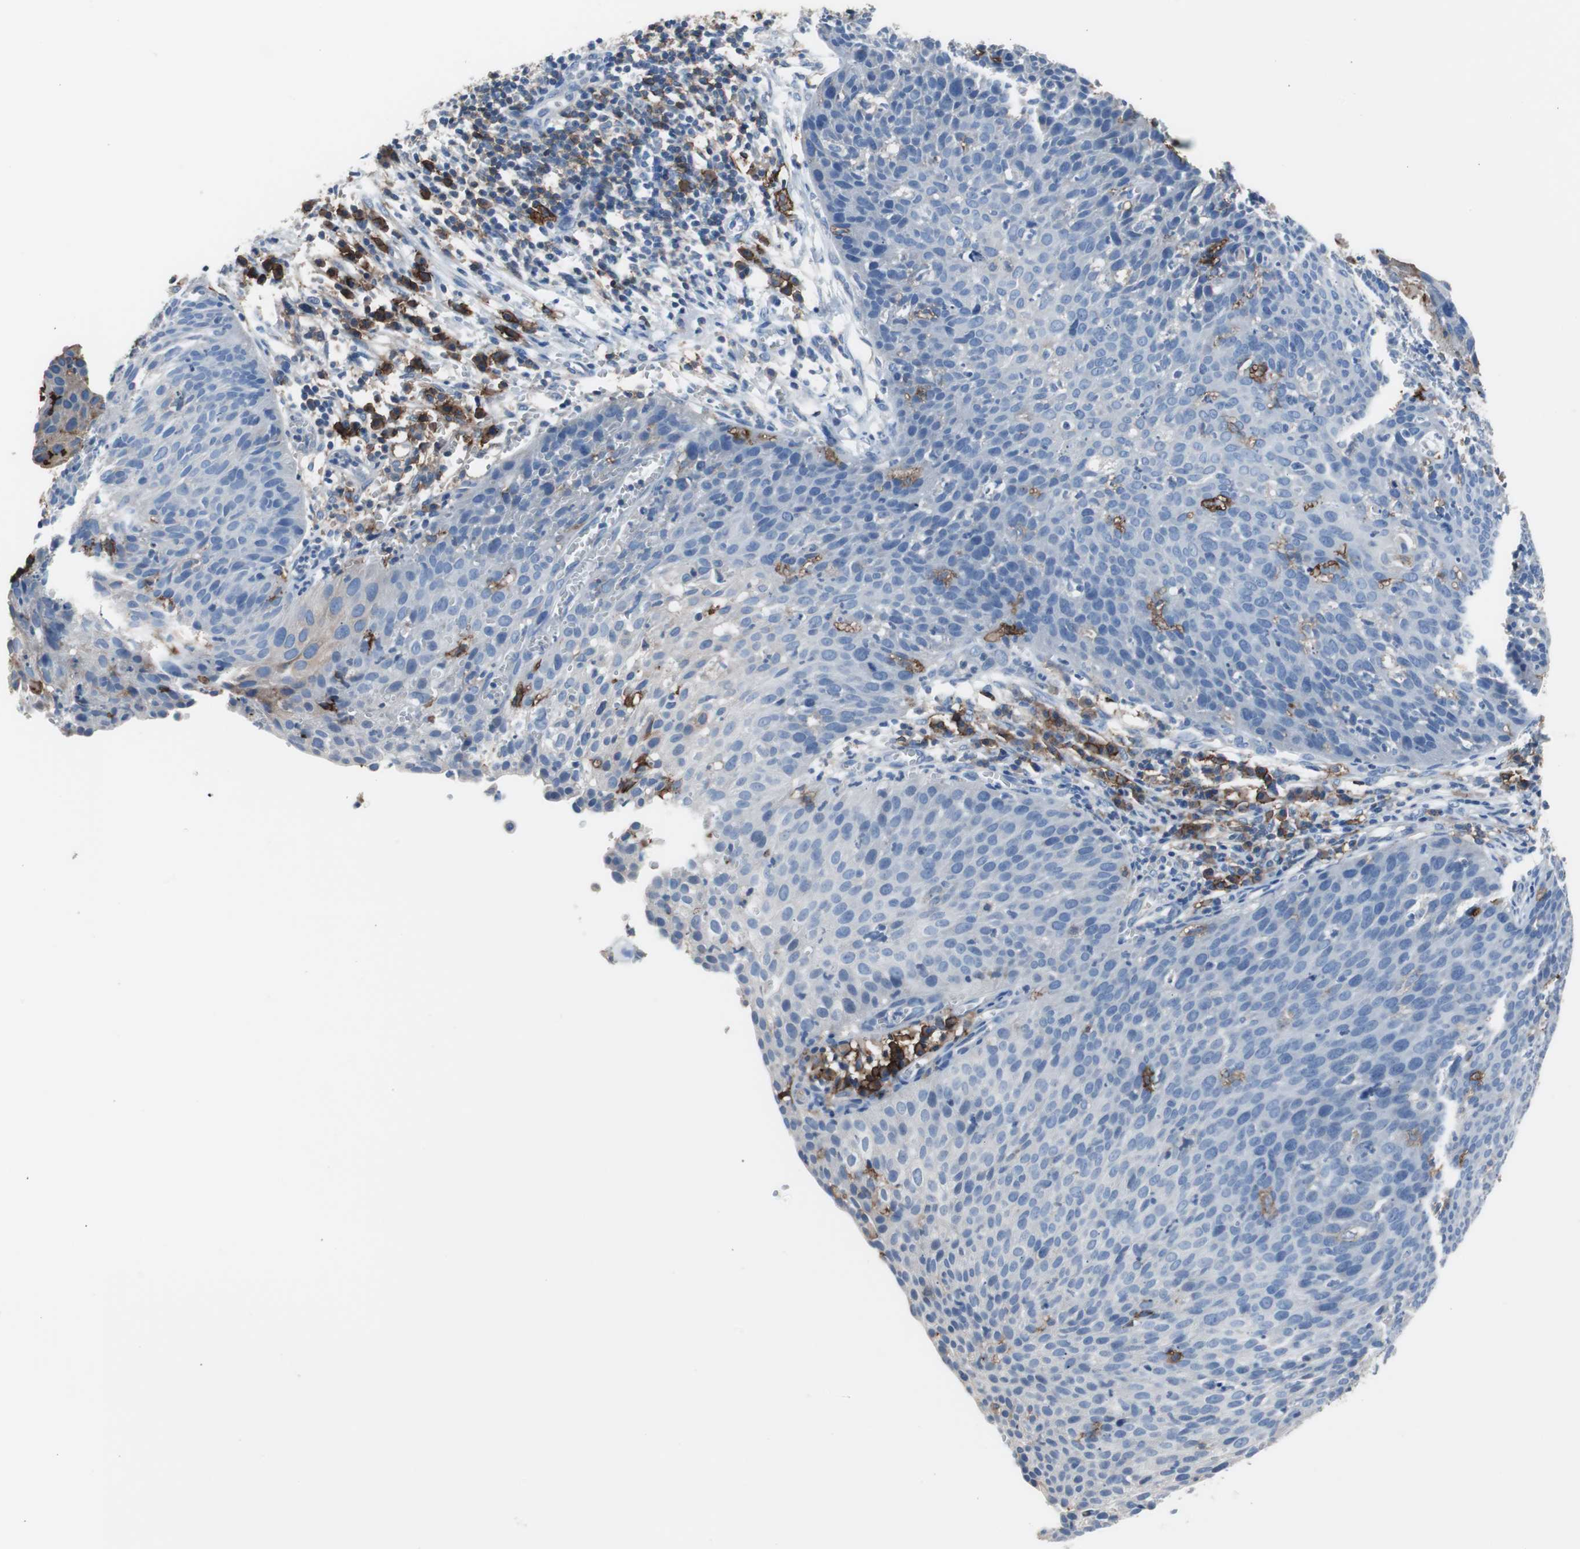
{"staining": {"intensity": "negative", "quantity": "none", "location": "none"}, "tissue": "cervical cancer", "cell_type": "Tumor cells", "image_type": "cancer", "snomed": [{"axis": "morphology", "description": "Squamous cell carcinoma, NOS"}, {"axis": "topography", "description": "Cervix"}], "caption": "Immunohistochemistry (IHC) of squamous cell carcinoma (cervical) exhibits no positivity in tumor cells. (DAB IHC, high magnification).", "gene": "FCGR2B", "patient": {"sex": "female", "age": 38}}